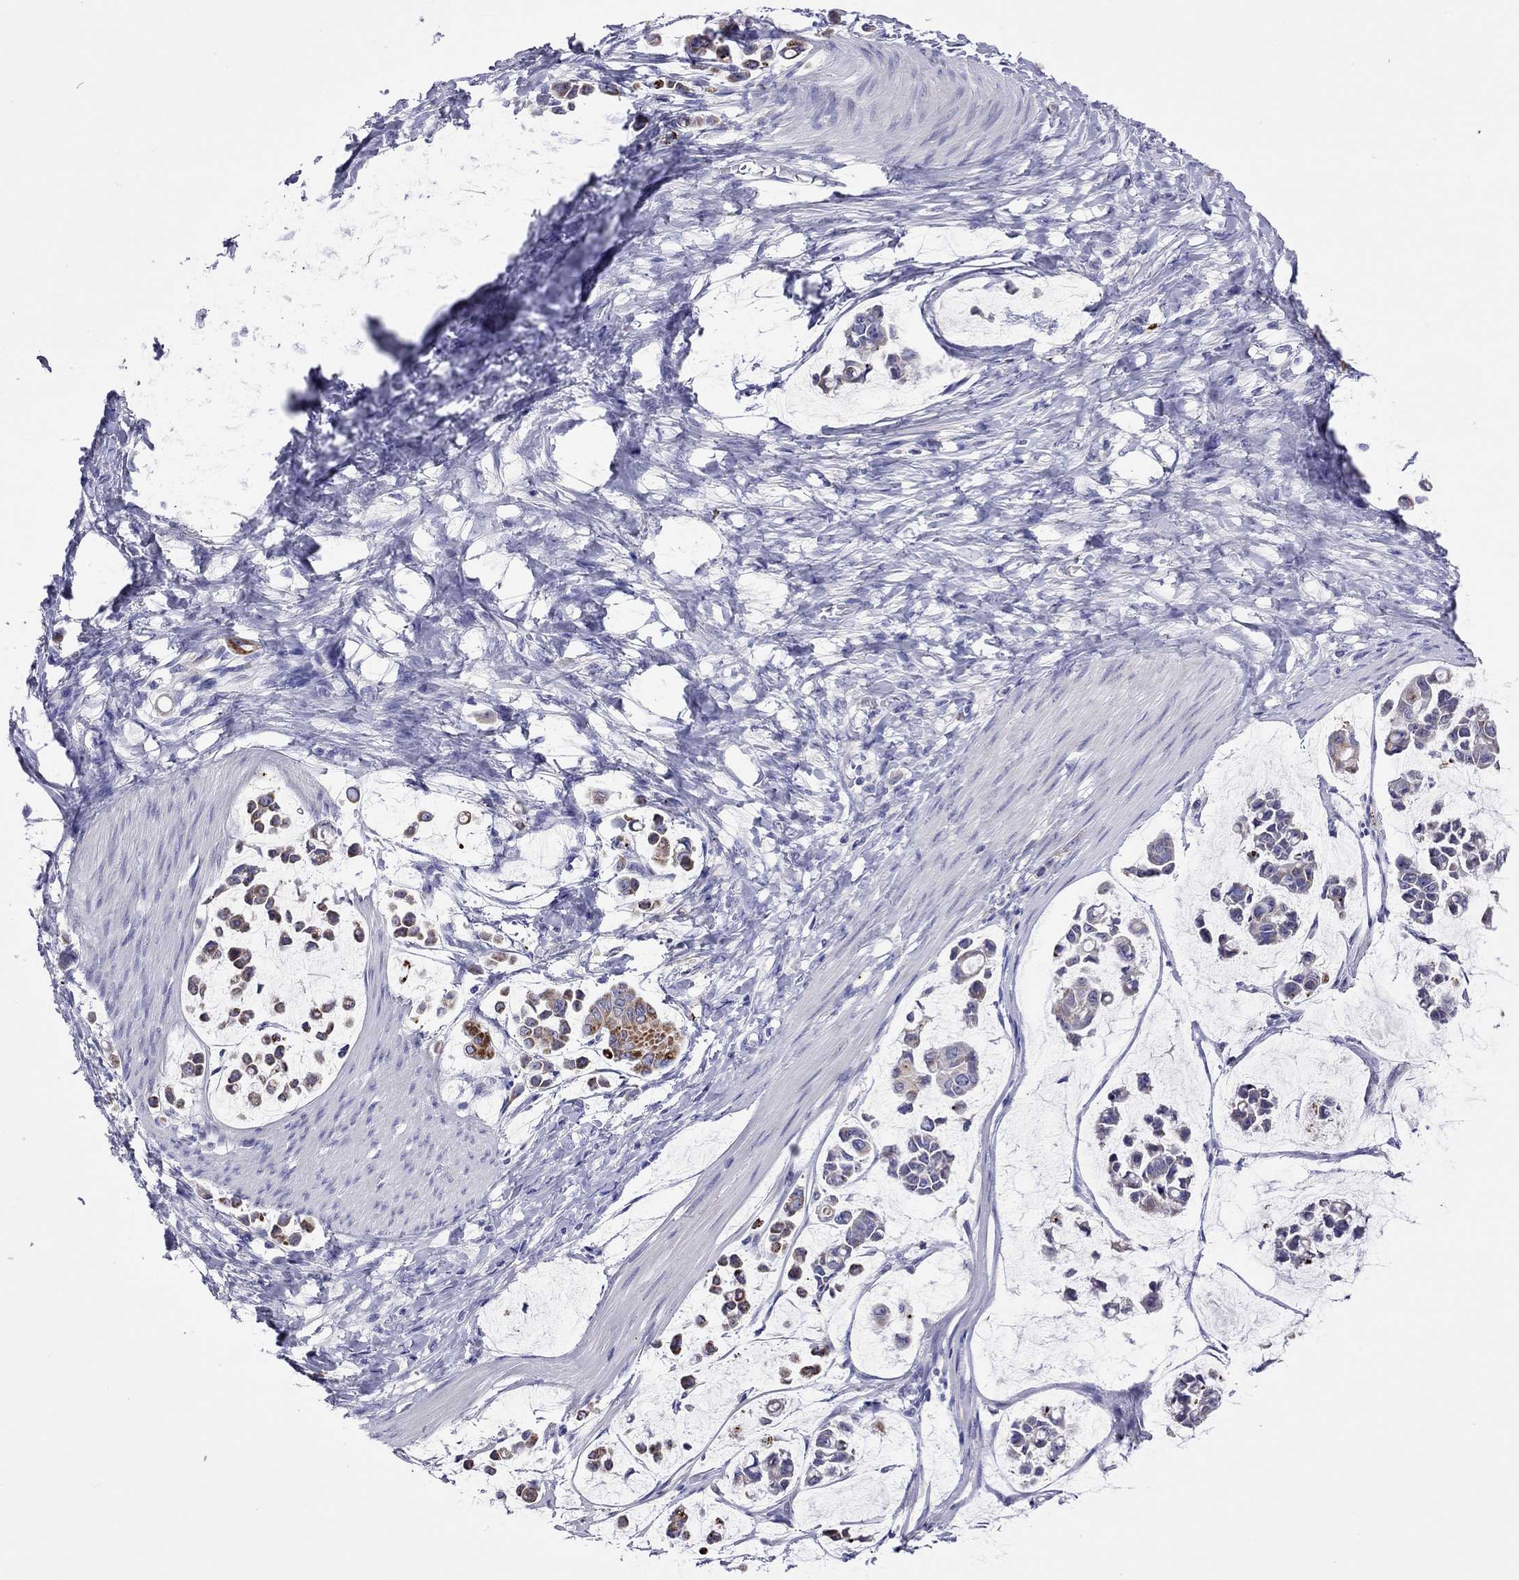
{"staining": {"intensity": "negative", "quantity": "none", "location": "none"}, "tissue": "stomach cancer", "cell_type": "Tumor cells", "image_type": "cancer", "snomed": [{"axis": "morphology", "description": "Adenocarcinoma, NOS"}, {"axis": "topography", "description": "Stomach"}], "caption": "Histopathology image shows no significant protein positivity in tumor cells of adenocarcinoma (stomach). (DAB (3,3'-diaminobenzidine) immunohistochemistry with hematoxylin counter stain).", "gene": "COL9A1", "patient": {"sex": "male", "age": 82}}